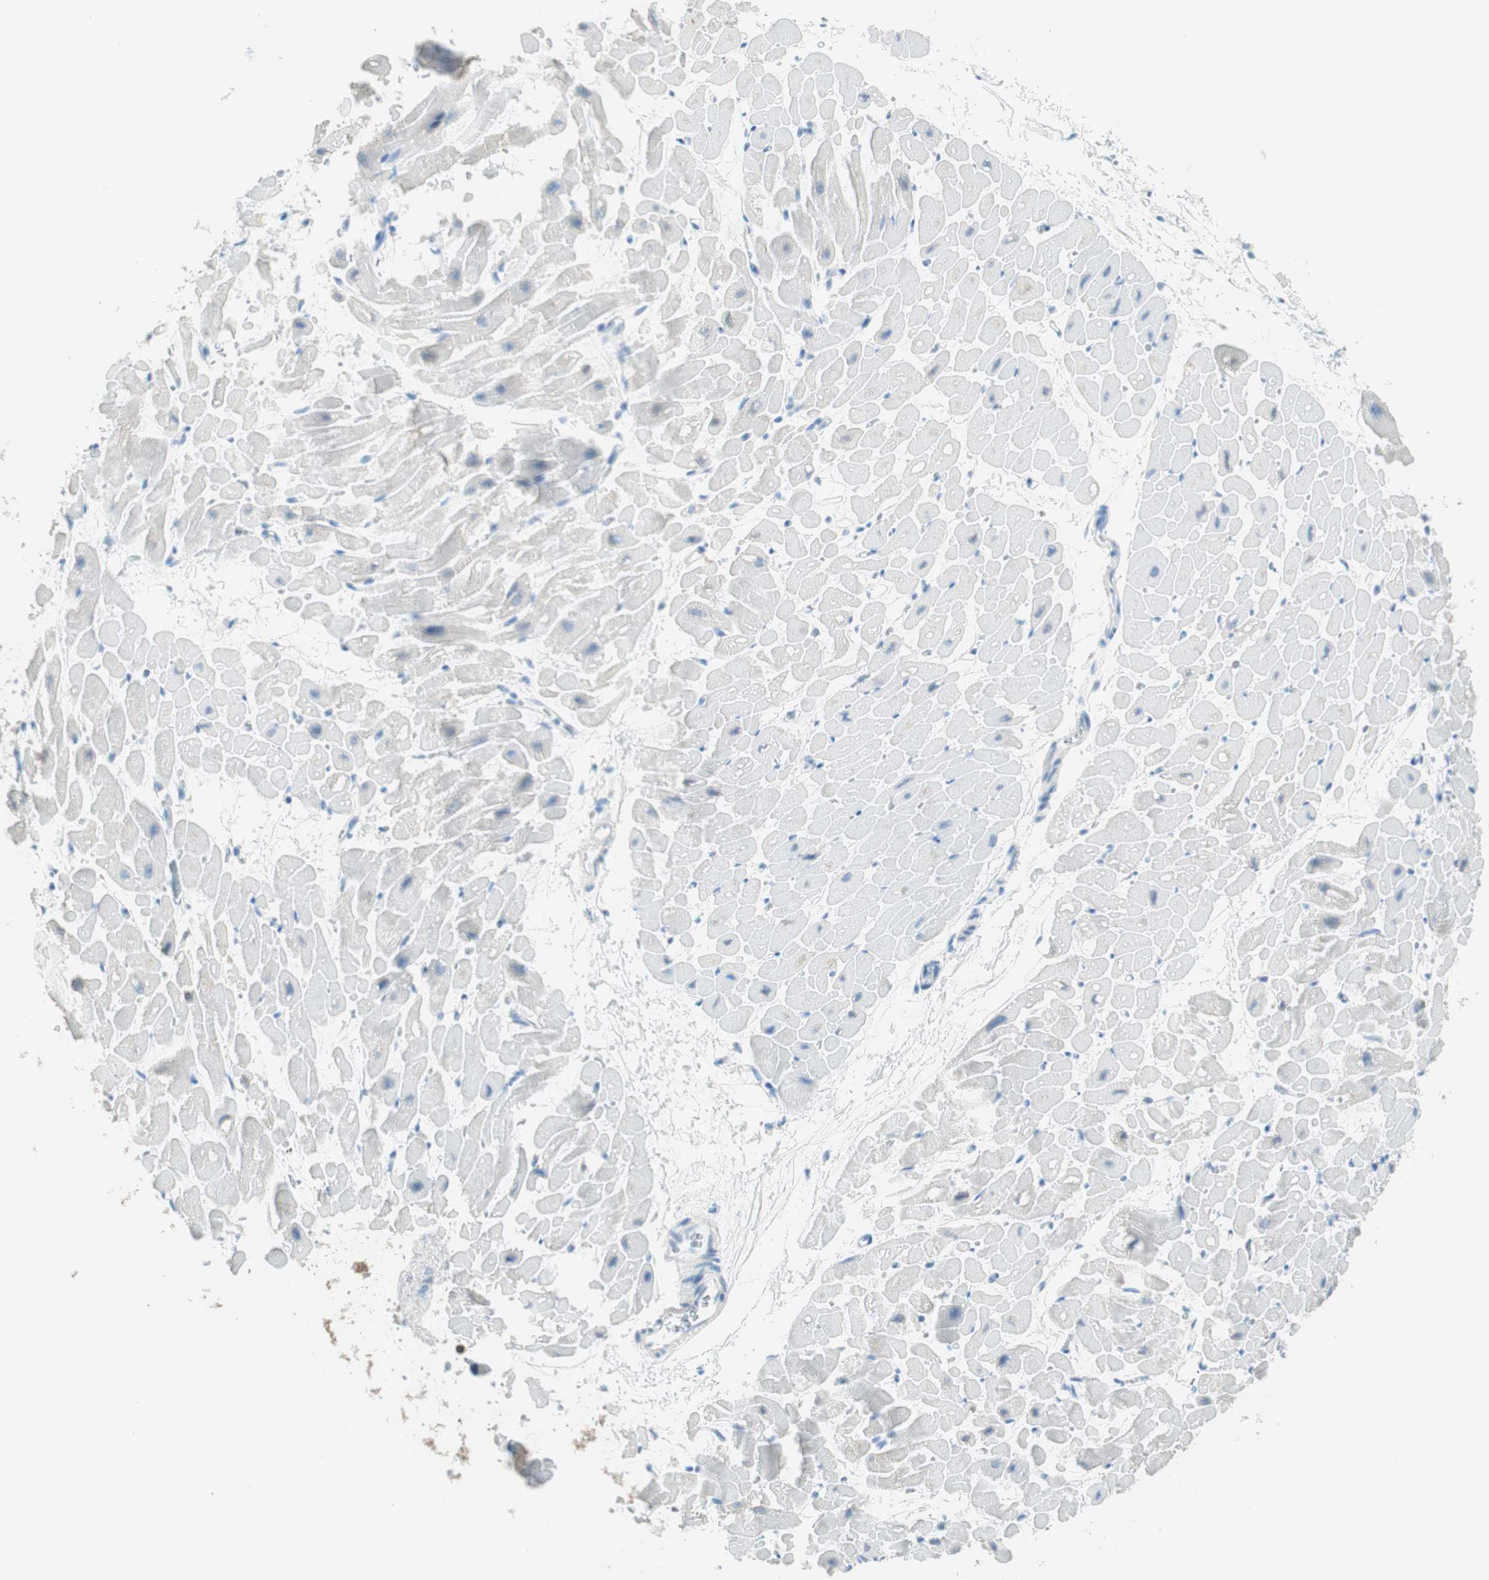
{"staining": {"intensity": "negative", "quantity": "none", "location": "none"}, "tissue": "heart muscle", "cell_type": "Cardiomyocytes", "image_type": "normal", "snomed": [{"axis": "morphology", "description": "Normal tissue, NOS"}, {"axis": "topography", "description": "Heart"}], "caption": "Cardiomyocytes are negative for brown protein staining in benign heart muscle. Nuclei are stained in blue.", "gene": "TNFRSF13C", "patient": {"sex": "male", "age": 45}}